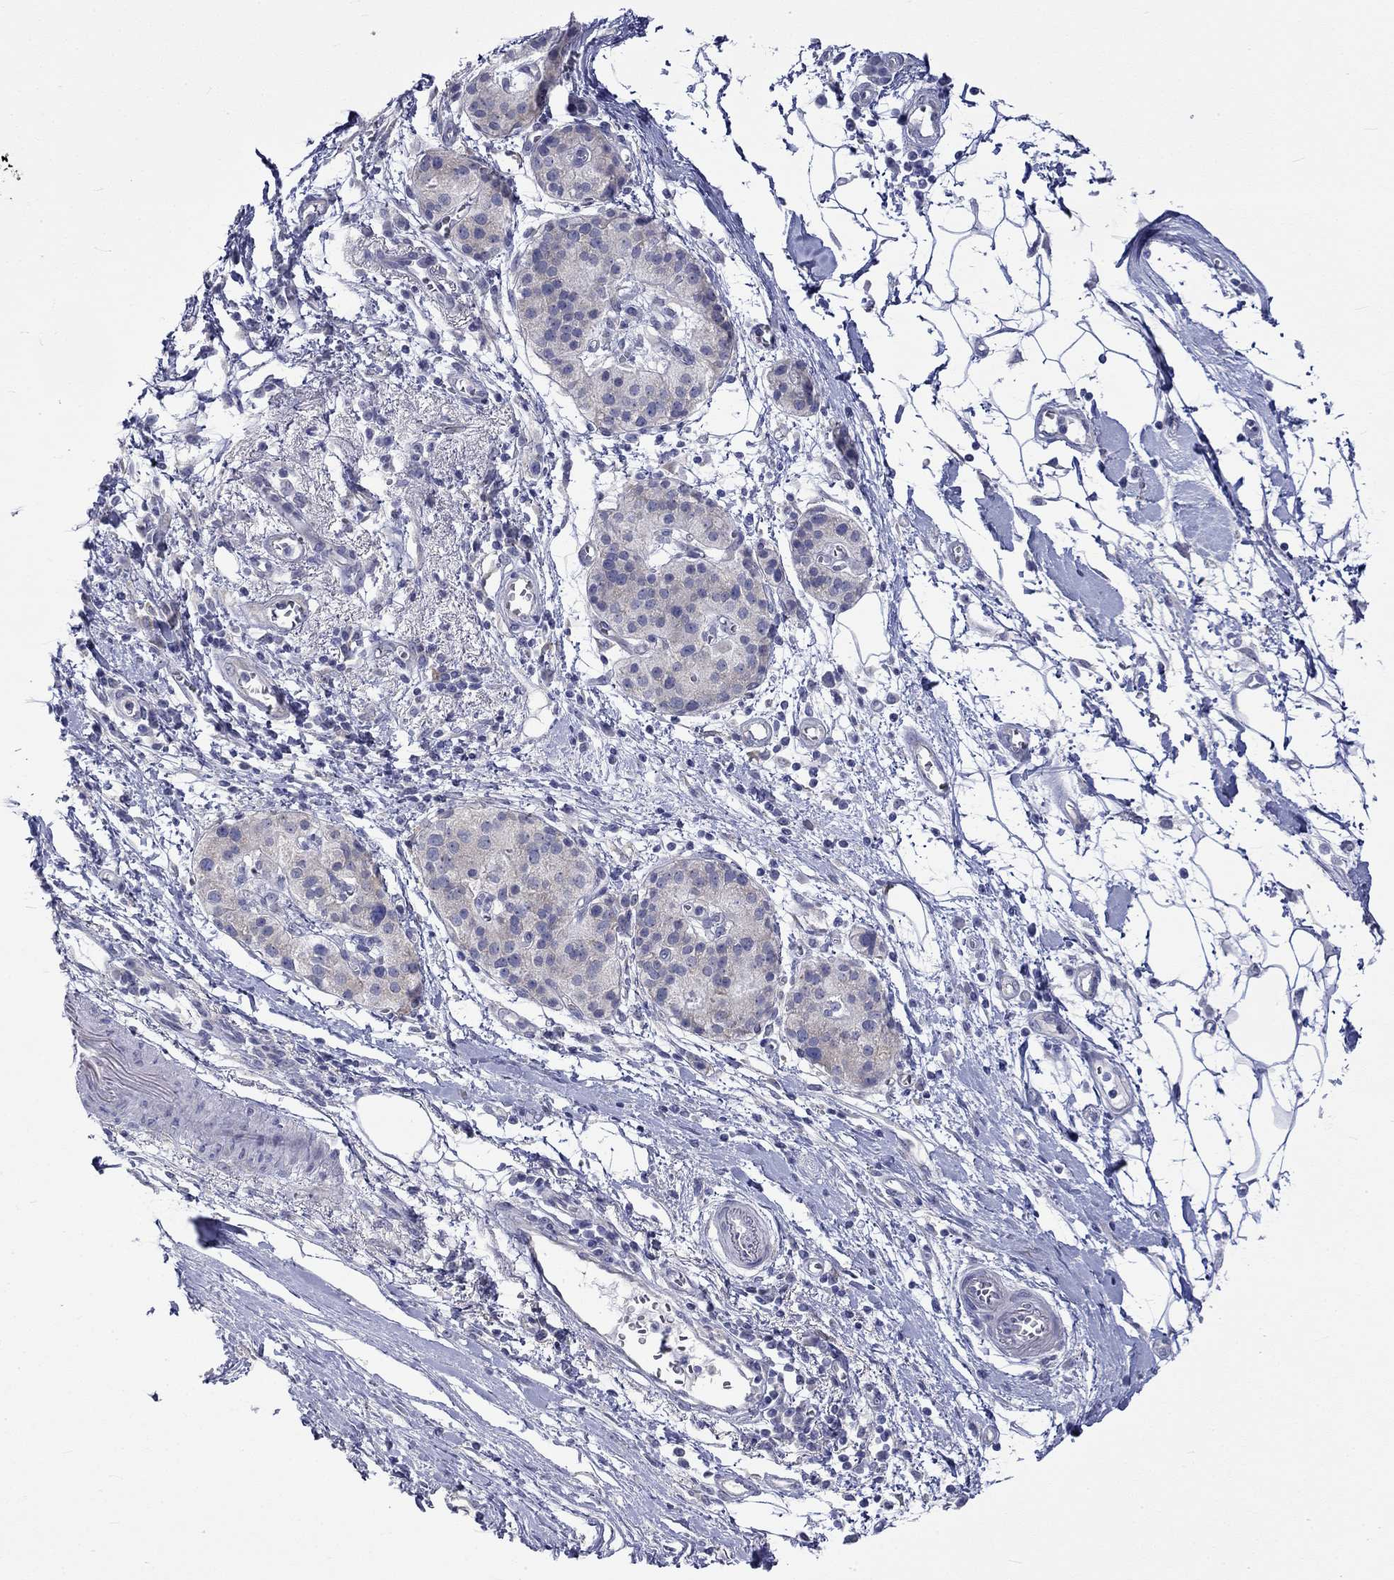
{"staining": {"intensity": "negative", "quantity": "none", "location": "none"}, "tissue": "pancreatic cancer", "cell_type": "Tumor cells", "image_type": "cancer", "snomed": [{"axis": "morphology", "description": "Adenocarcinoma, NOS"}, {"axis": "topography", "description": "Pancreas"}], "caption": "Immunohistochemistry (IHC) micrograph of neoplastic tissue: human pancreatic cancer stained with DAB reveals no significant protein expression in tumor cells.", "gene": "CERS1", "patient": {"sex": "male", "age": 72}}